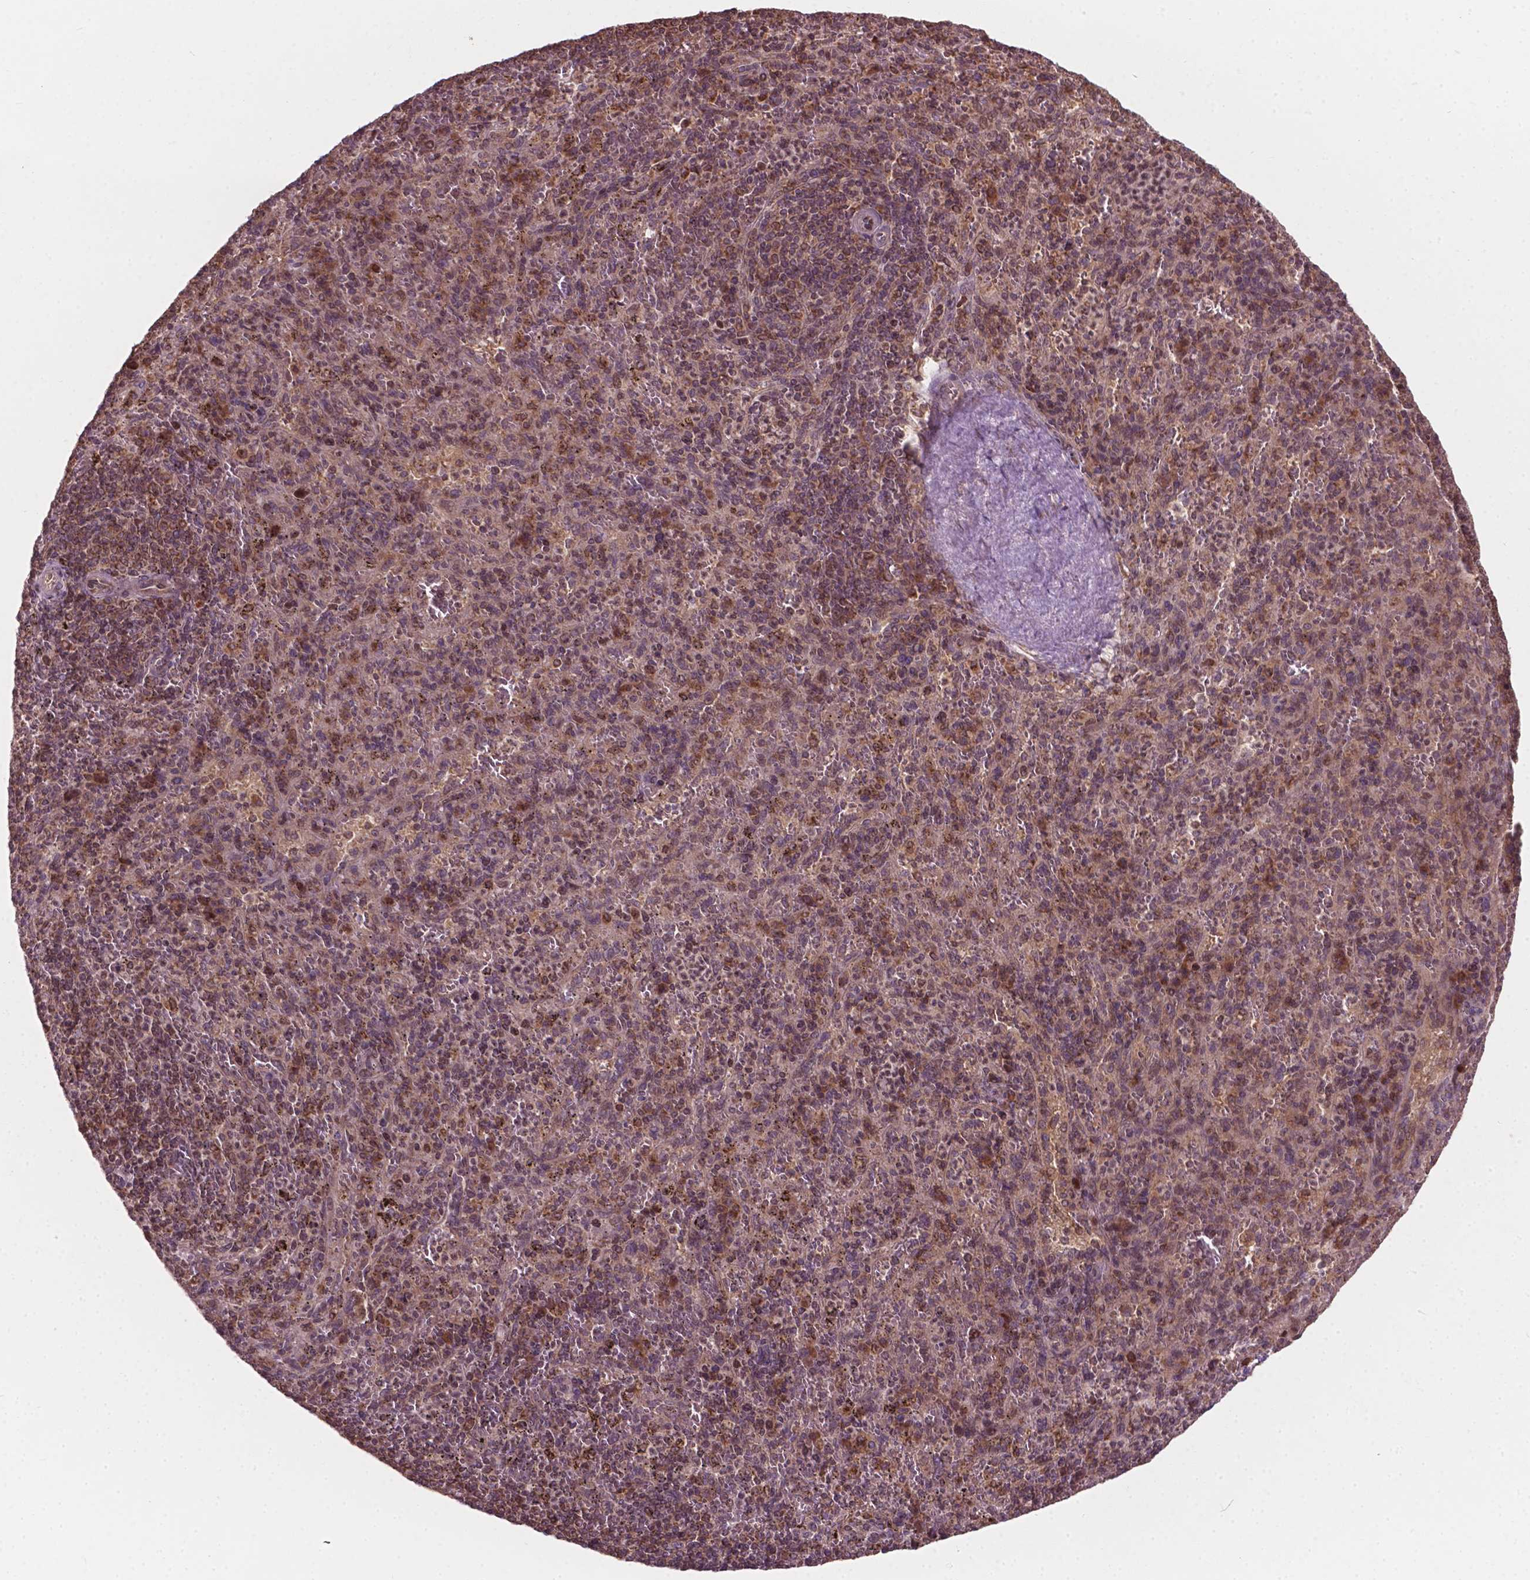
{"staining": {"intensity": "moderate", "quantity": "25%-75%", "location": "cytoplasmic/membranous"}, "tissue": "spleen", "cell_type": "Cells in red pulp", "image_type": "normal", "snomed": [{"axis": "morphology", "description": "Normal tissue, NOS"}, {"axis": "topography", "description": "Spleen"}], "caption": "Protein positivity by immunohistochemistry (IHC) displays moderate cytoplasmic/membranous positivity in about 25%-75% of cells in red pulp in normal spleen.", "gene": "MRPL33", "patient": {"sex": "male", "age": 57}}